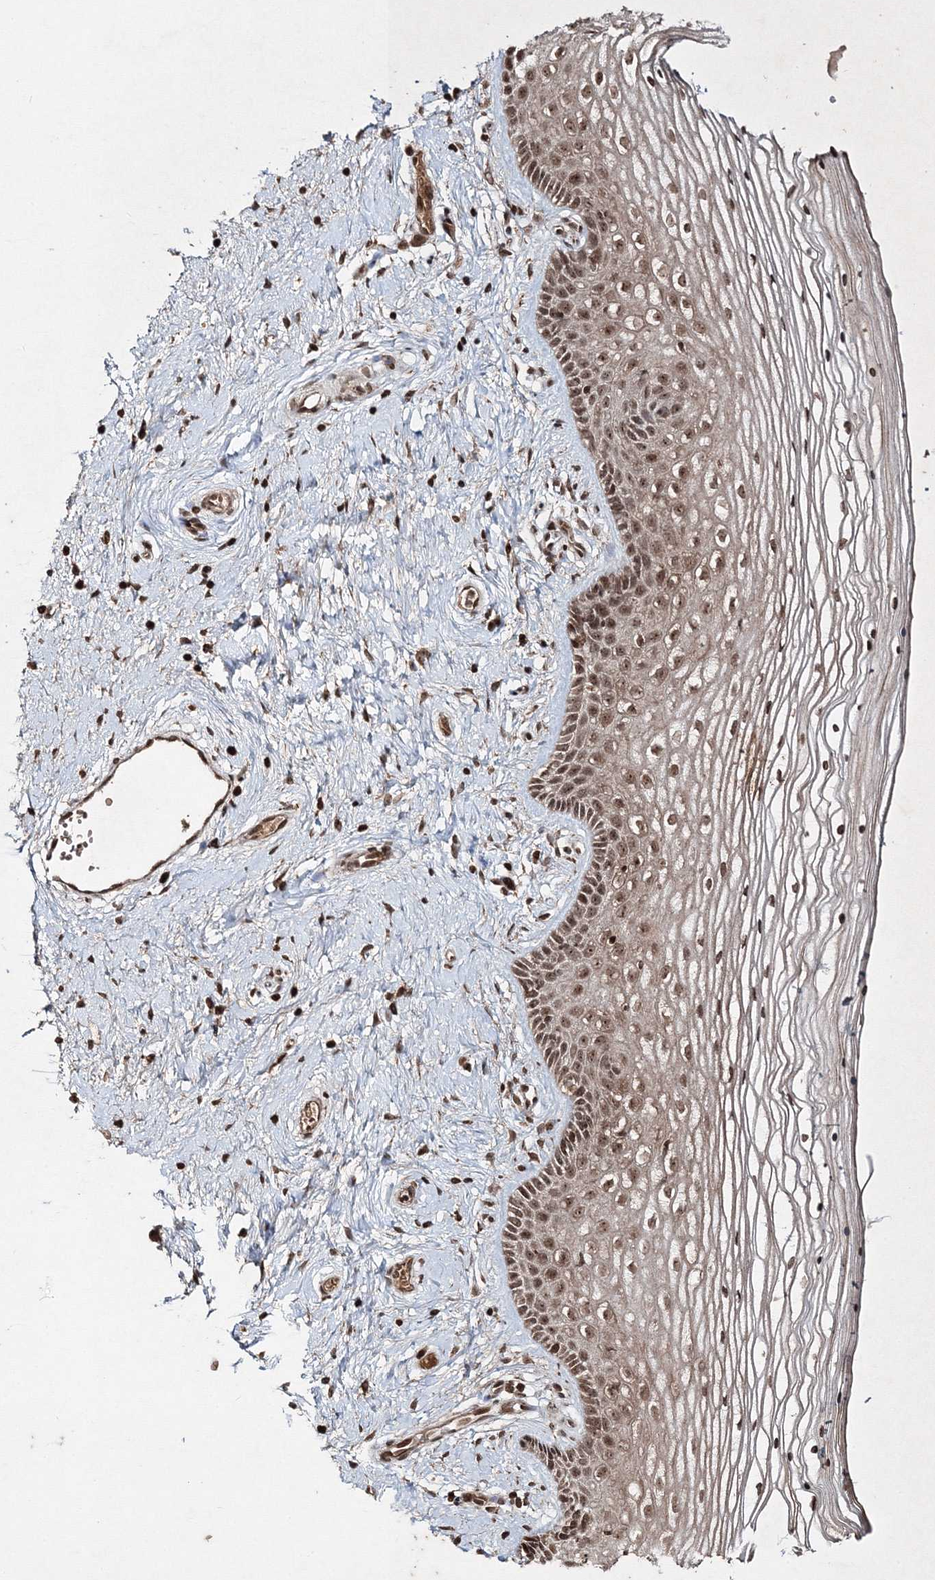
{"staining": {"intensity": "moderate", "quantity": ">75%", "location": "nuclear"}, "tissue": "vagina", "cell_type": "Squamous epithelial cells", "image_type": "normal", "snomed": [{"axis": "morphology", "description": "Normal tissue, NOS"}, {"axis": "topography", "description": "Vagina"}], "caption": "Protein analysis of normal vagina displays moderate nuclear expression in approximately >75% of squamous epithelial cells.", "gene": "CARM1", "patient": {"sex": "female", "age": 46}}